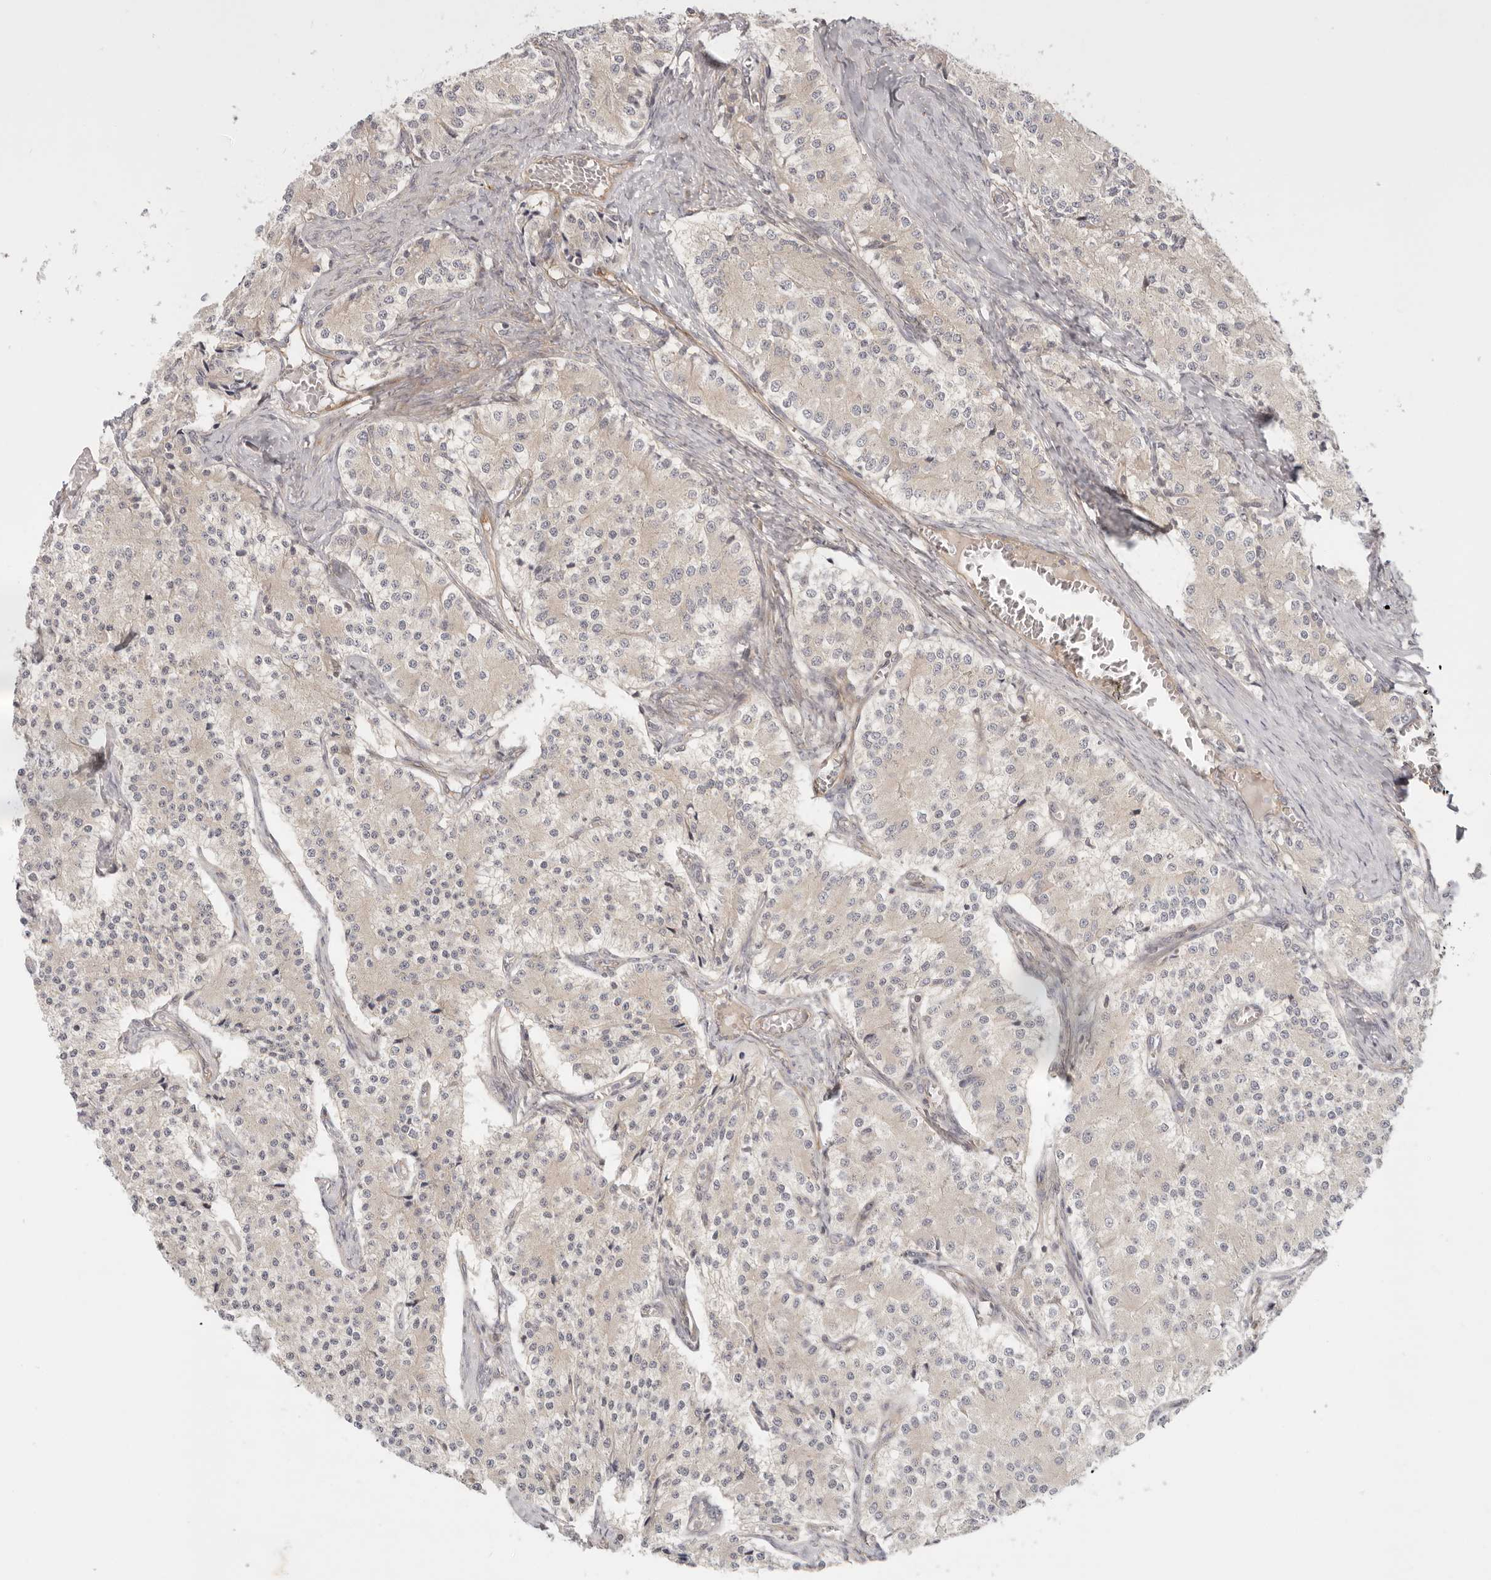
{"staining": {"intensity": "weak", "quantity": "<25%", "location": "cytoplasmic/membranous"}, "tissue": "carcinoid", "cell_type": "Tumor cells", "image_type": "cancer", "snomed": [{"axis": "morphology", "description": "Carcinoid, malignant, NOS"}, {"axis": "topography", "description": "Colon"}], "caption": "Immunohistochemistry micrograph of malignant carcinoid stained for a protein (brown), which shows no positivity in tumor cells. (DAB (3,3'-diaminobenzidine) immunohistochemistry (IHC) with hematoxylin counter stain).", "gene": "UFSP1", "patient": {"sex": "female", "age": 52}}